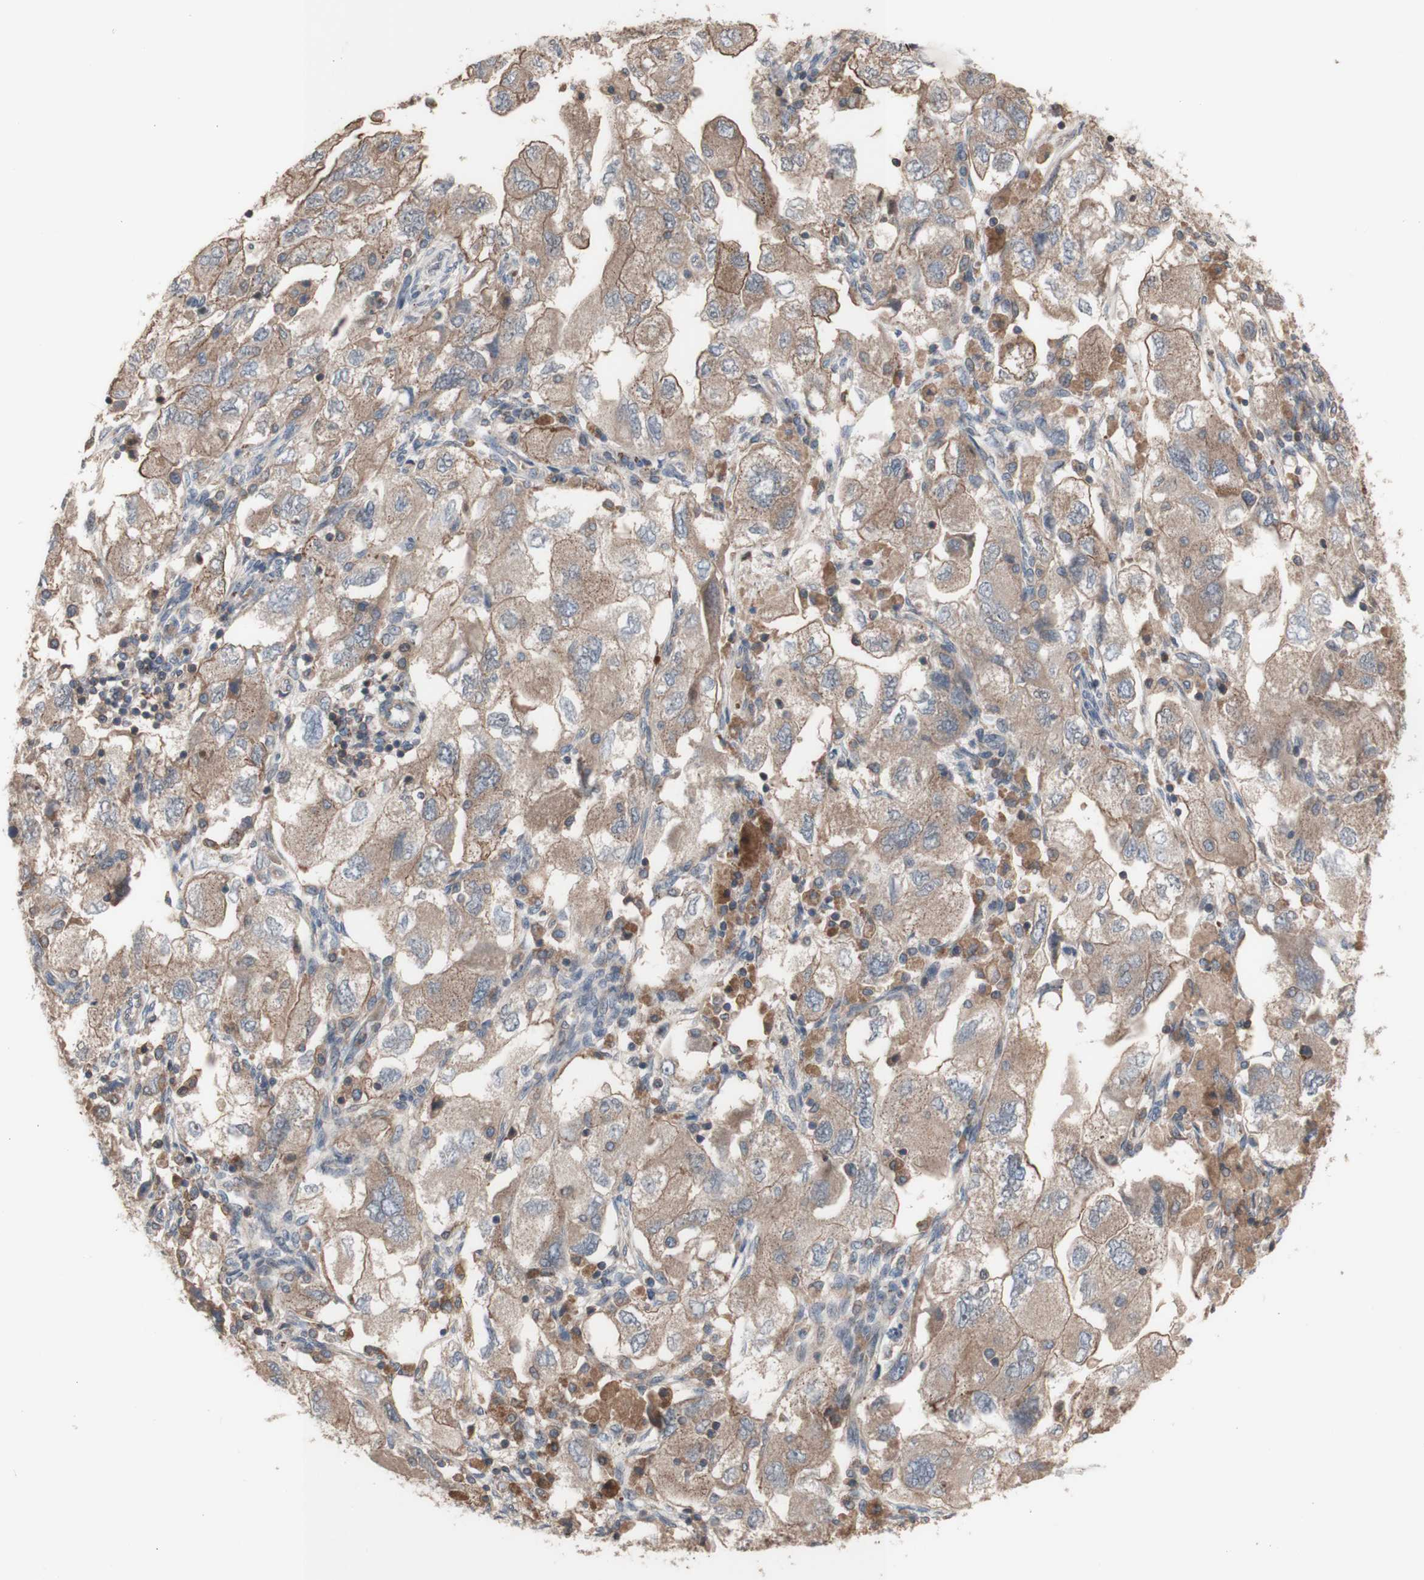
{"staining": {"intensity": "moderate", "quantity": ">75%", "location": "cytoplasmic/membranous"}, "tissue": "ovarian cancer", "cell_type": "Tumor cells", "image_type": "cancer", "snomed": [{"axis": "morphology", "description": "Carcinoma, NOS"}, {"axis": "morphology", "description": "Cystadenocarcinoma, serous, NOS"}, {"axis": "topography", "description": "Ovary"}], "caption": "Ovarian carcinoma stained for a protein (brown) shows moderate cytoplasmic/membranous positive expression in about >75% of tumor cells.", "gene": "COPB1", "patient": {"sex": "female", "age": 69}}